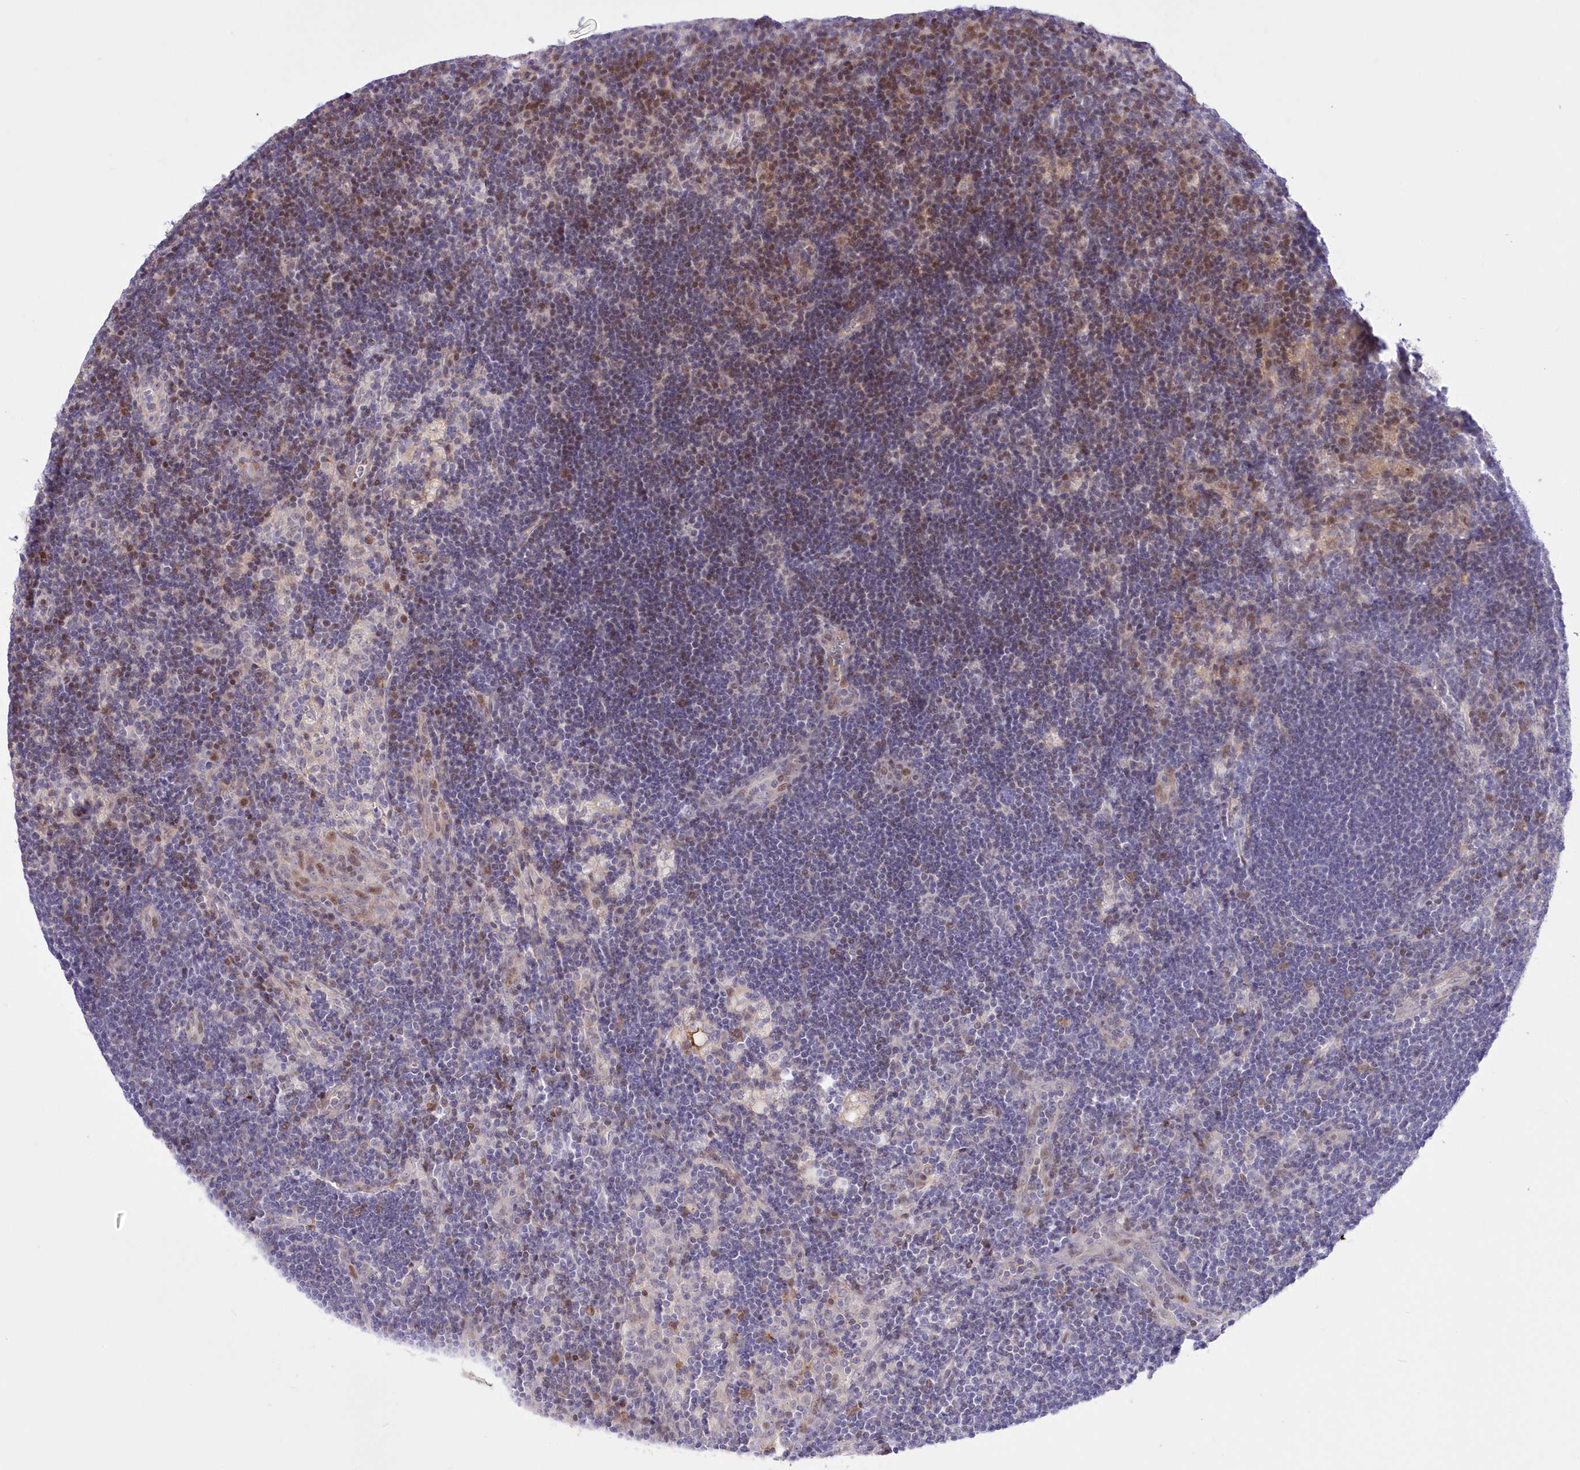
{"staining": {"intensity": "negative", "quantity": "none", "location": "none"}, "tissue": "lymph node", "cell_type": "Germinal center cells", "image_type": "normal", "snomed": [{"axis": "morphology", "description": "Normal tissue, NOS"}, {"axis": "topography", "description": "Lymph node"}], "caption": "A high-resolution micrograph shows immunohistochemistry (IHC) staining of normal lymph node, which shows no significant staining in germinal center cells. (Brightfield microscopy of DAB (3,3'-diaminobenzidine) immunohistochemistry (IHC) at high magnification).", "gene": "RNPEPL1", "patient": {"sex": "male", "age": 24}}